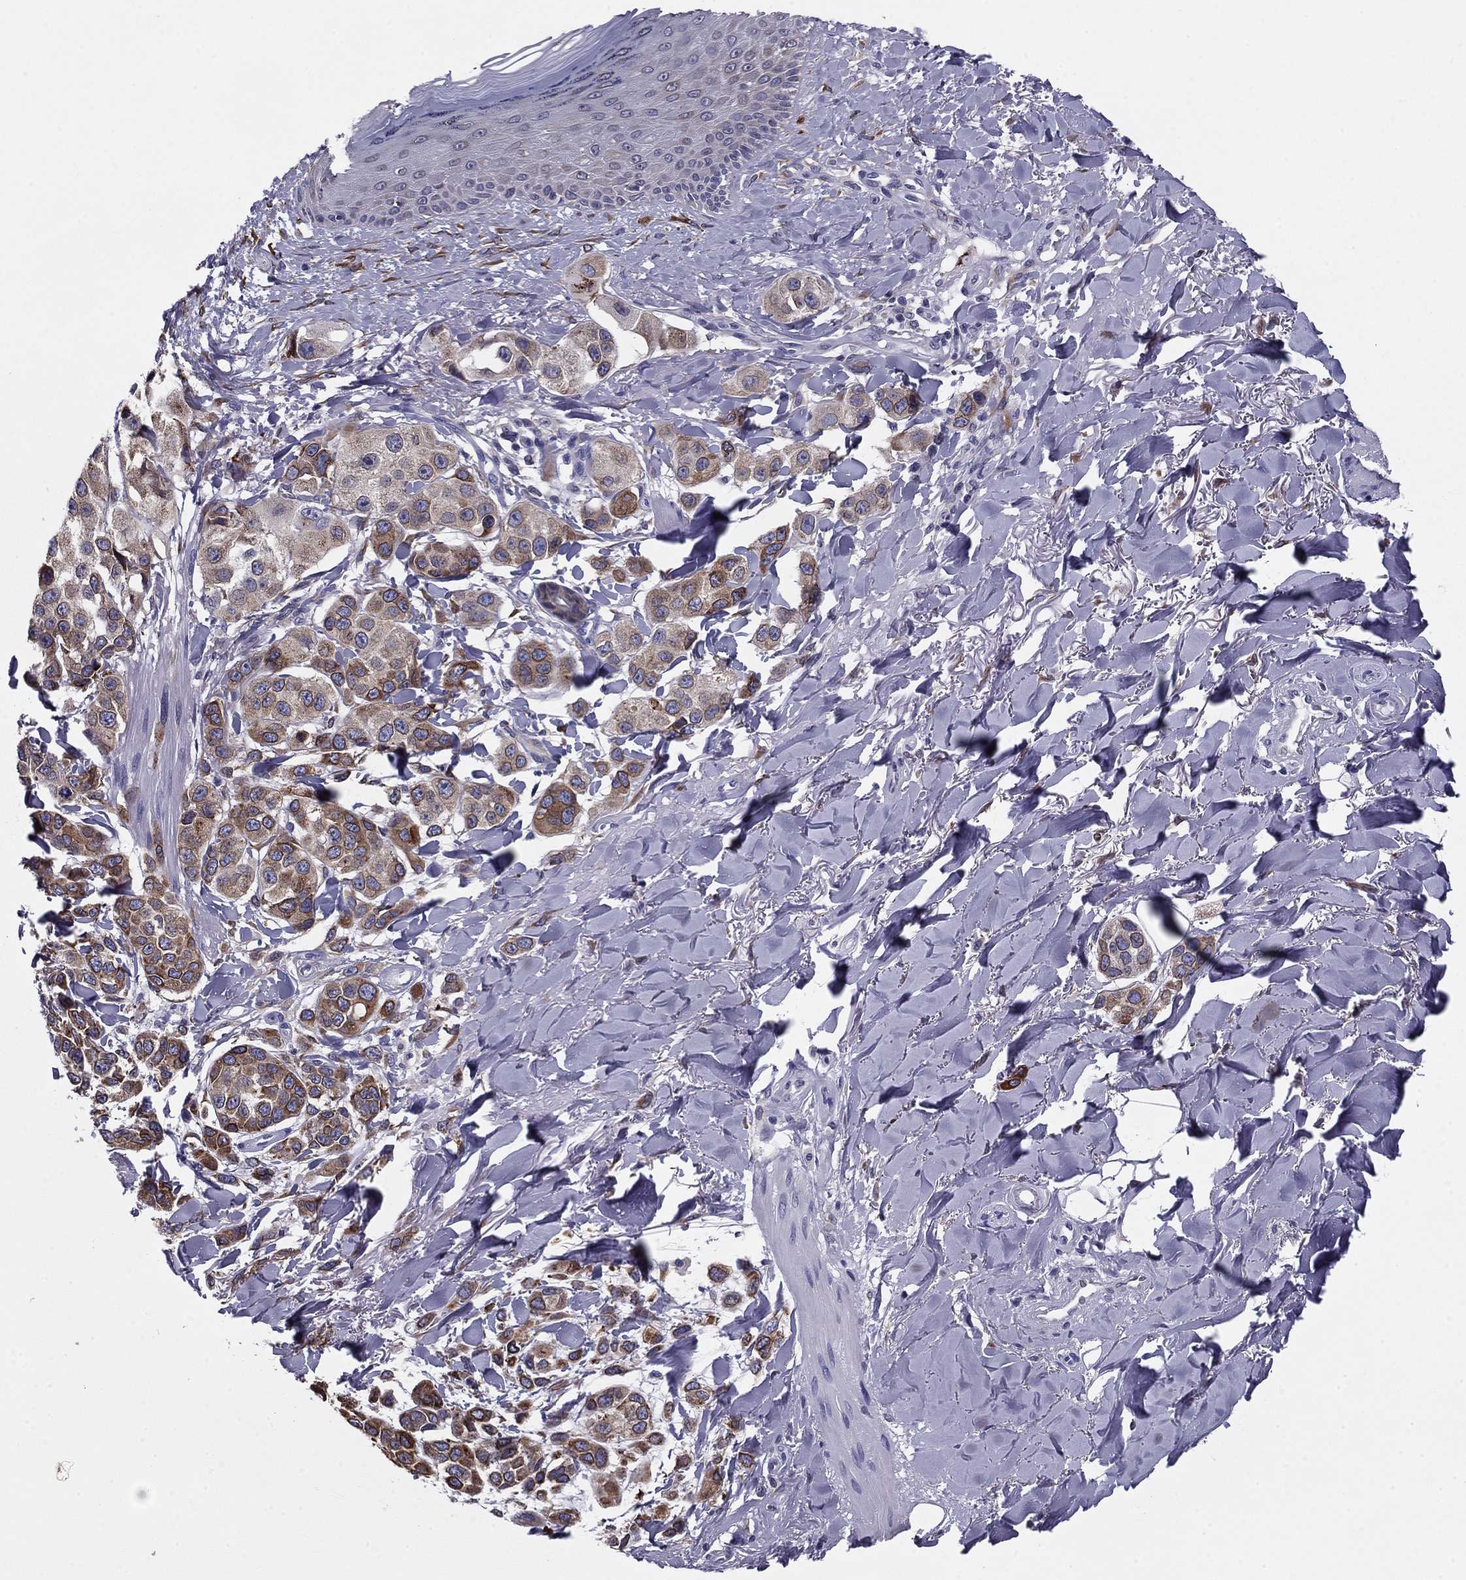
{"staining": {"intensity": "strong", "quantity": "25%-75%", "location": "cytoplasmic/membranous"}, "tissue": "melanoma", "cell_type": "Tumor cells", "image_type": "cancer", "snomed": [{"axis": "morphology", "description": "Malignant melanoma, NOS"}, {"axis": "topography", "description": "Skin"}], "caption": "Immunohistochemistry (IHC) photomicrograph of human malignant melanoma stained for a protein (brown), which demonstrates high levels of strong cytoplasmic/membranous positivity in about 25%-75% of tumor cells.", "gene": "TMED3", "patient": {"sex": "male", "age": 57}}